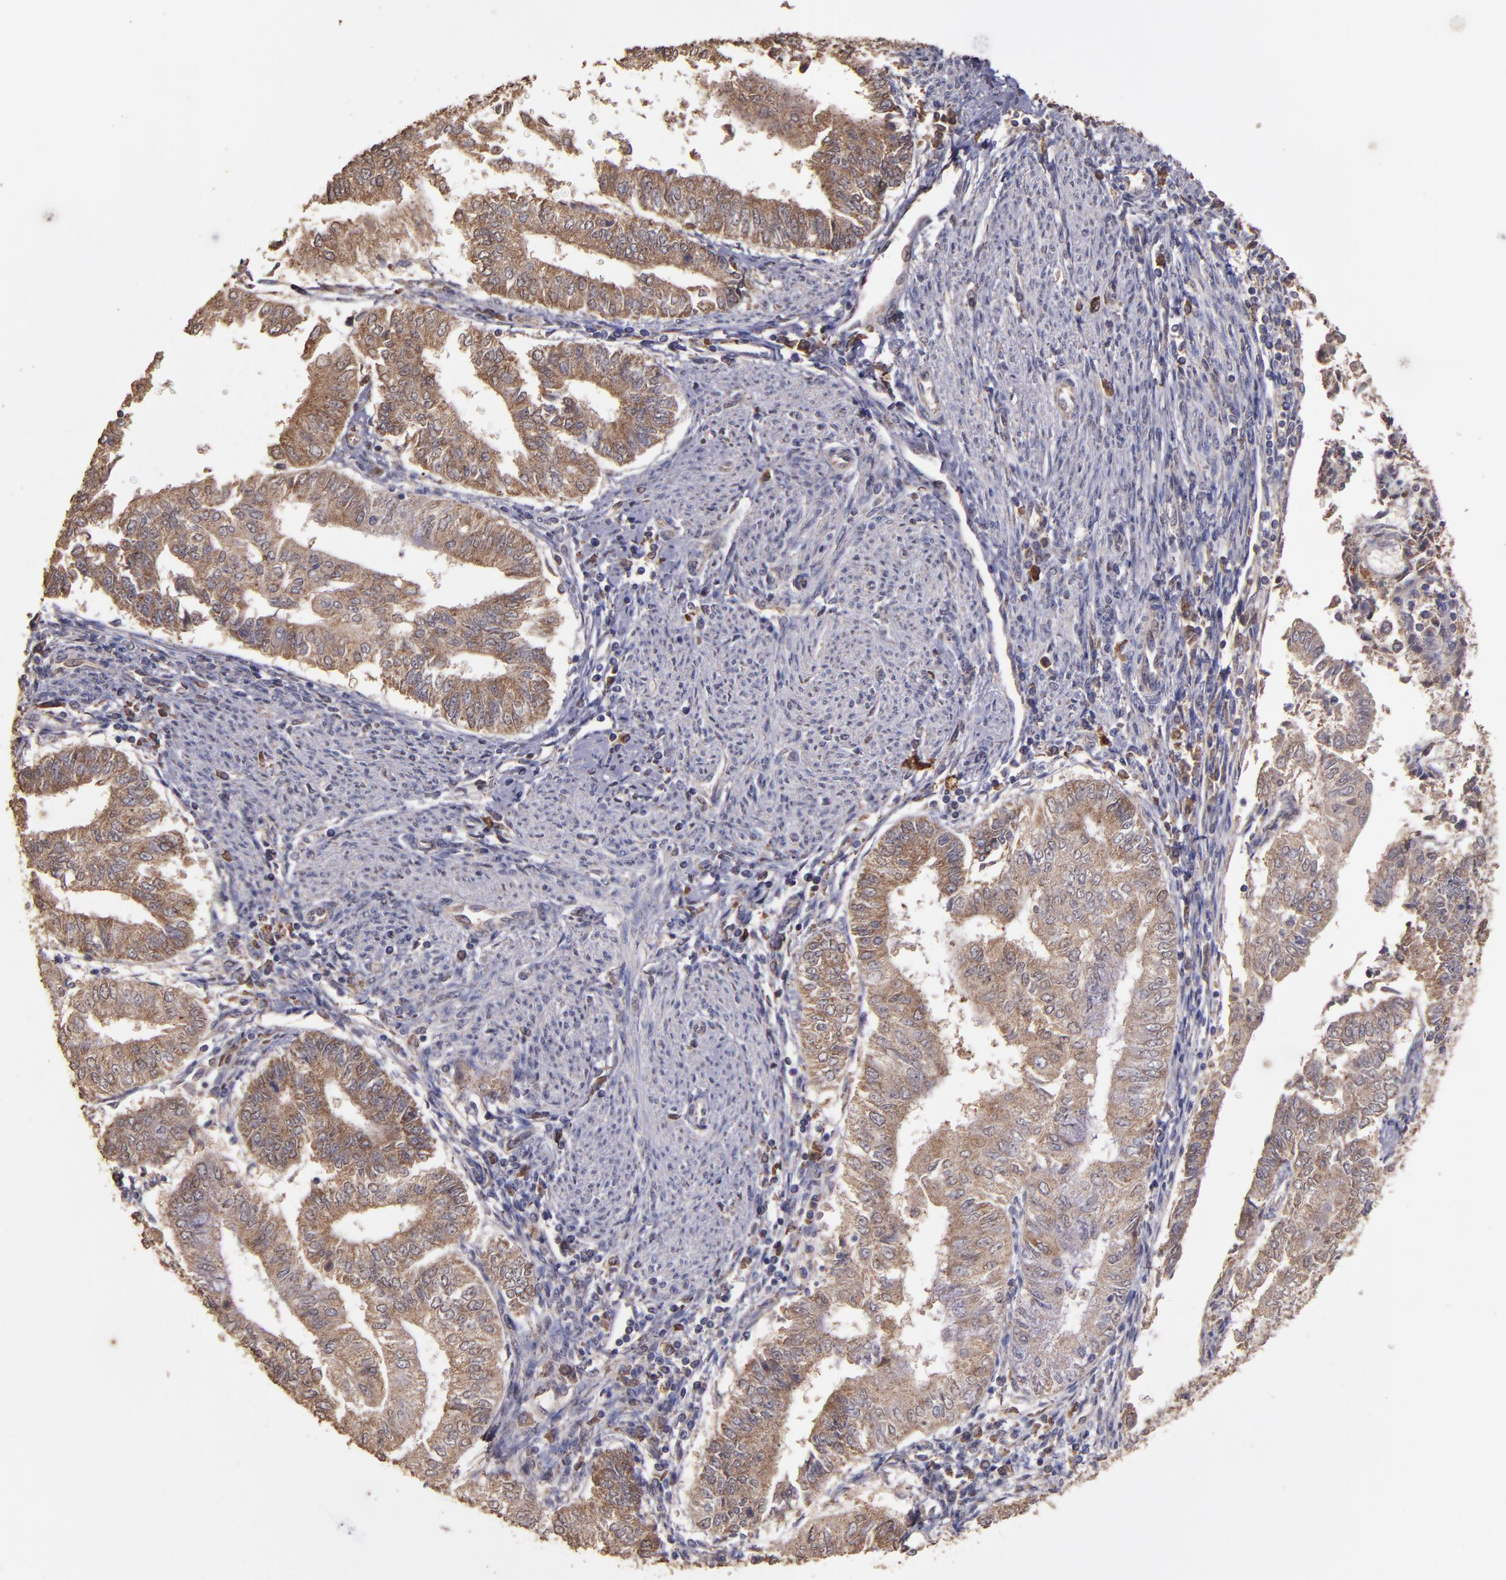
{"staining": {"intensity": "moderate", "quantity": ">75%", "location": "cytoplasmic/membranous"}, "tissue": "endometrial cancer", "cell_type": "Tumor cells", "image_type": "cancer", "snomed": [{"axis": "morphology", "description": "Adenocarcinoma, NOS"}, {"axis": "topography", "description": "Endometrium"}], "caption": "Immunohistochemistry histopathology image of endometrial cancer stained for a protein (brown), which shows medium levels of moderate cytoplasmic/membranous expression in about >75% of tumor cells.", "gene": "HECTD1", "patient": {"sex": "female", "age": 66}}